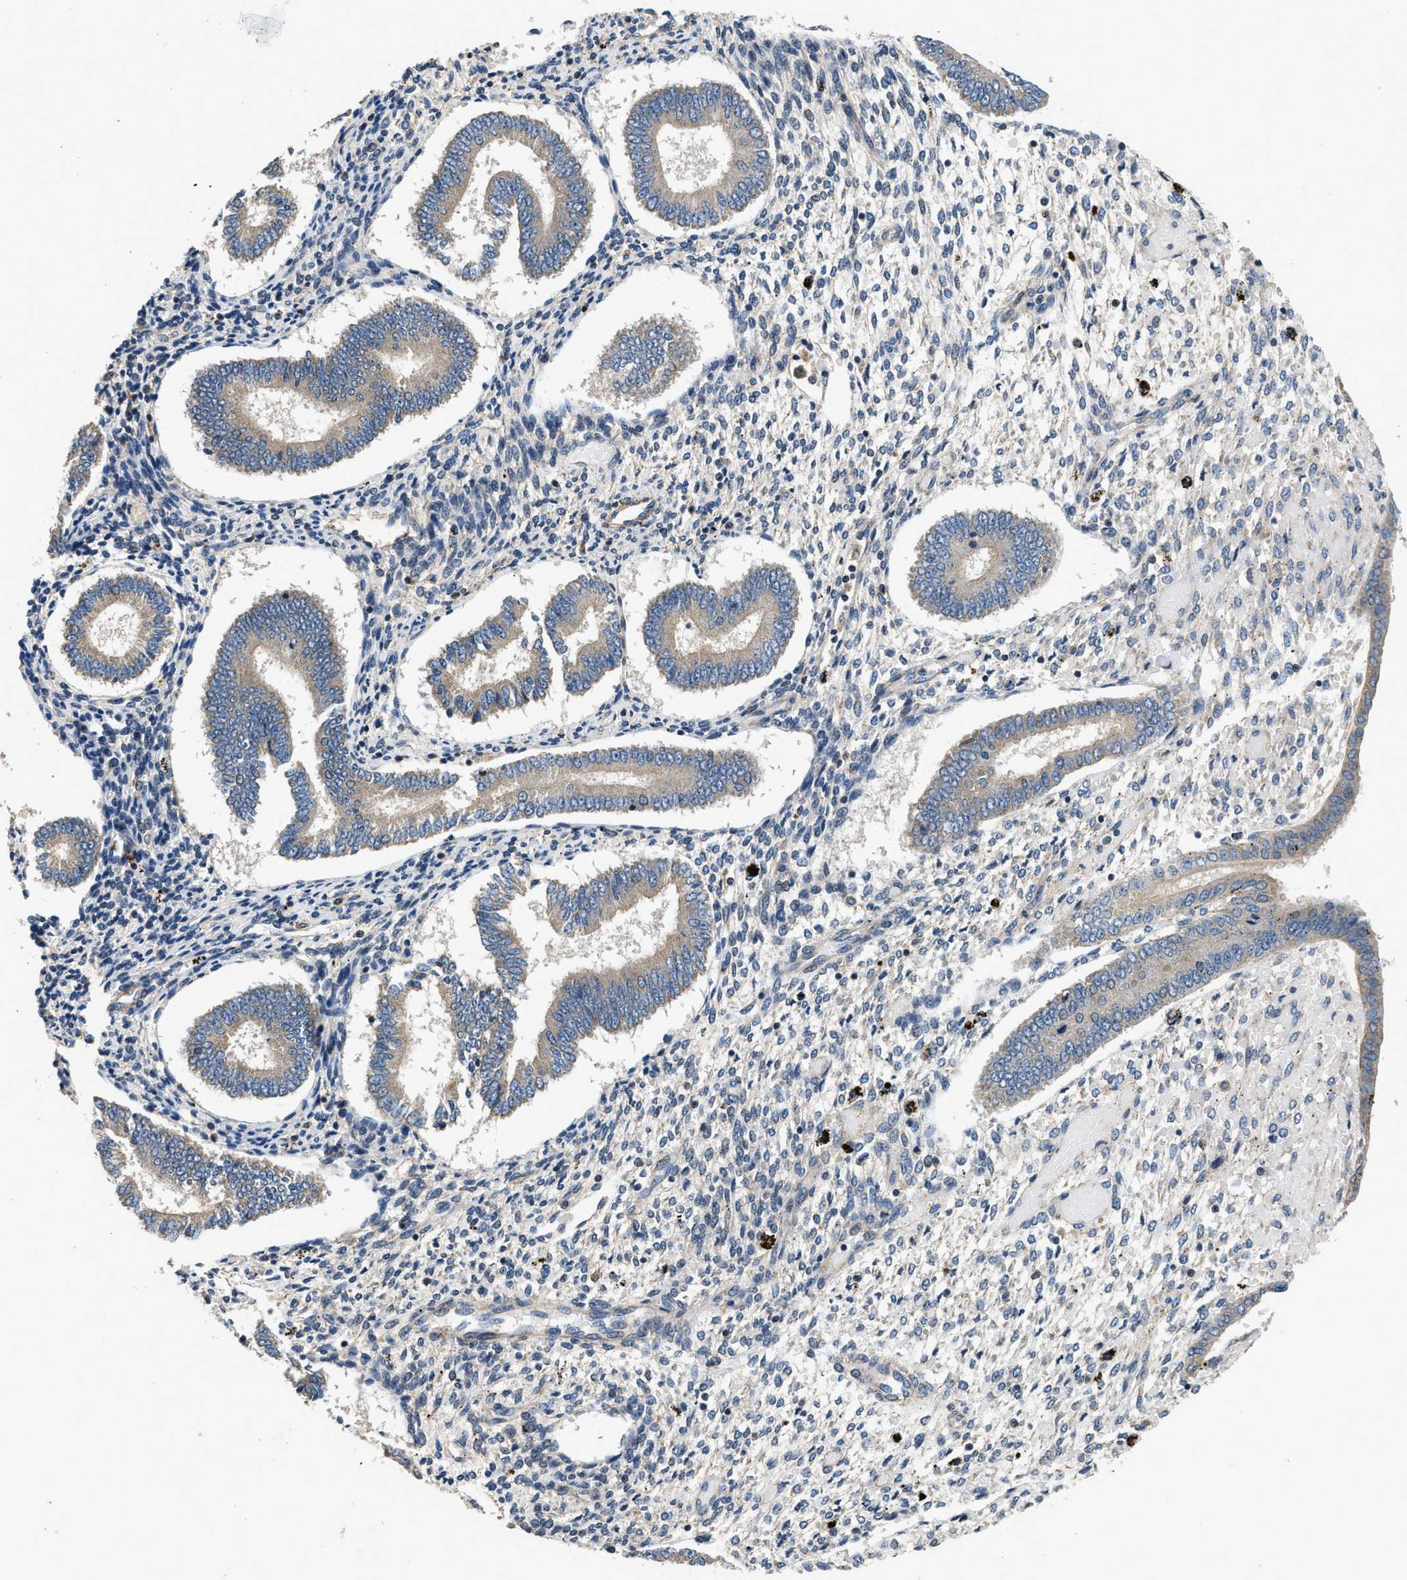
{"staining": {"intensity": "negative", "quantity": "none", "location": "none"}, "tissue": "endometrium", "cell_type": "Cells in endometrial stroma", "image_type": "normal", "snomed": [{"axis": "morphology", "description": "Normal tissue, NOS"}, {"axis": "topography", "description": "Endometrium"}], "caption": "DAB (3,3'-diaminobenzidine) immunohistochemical staining of normal endometrium reveals no significant expression in cells in endometrial stroma.", "gene": "SSH2", "patient": {"sex": "female", "age": 42}}